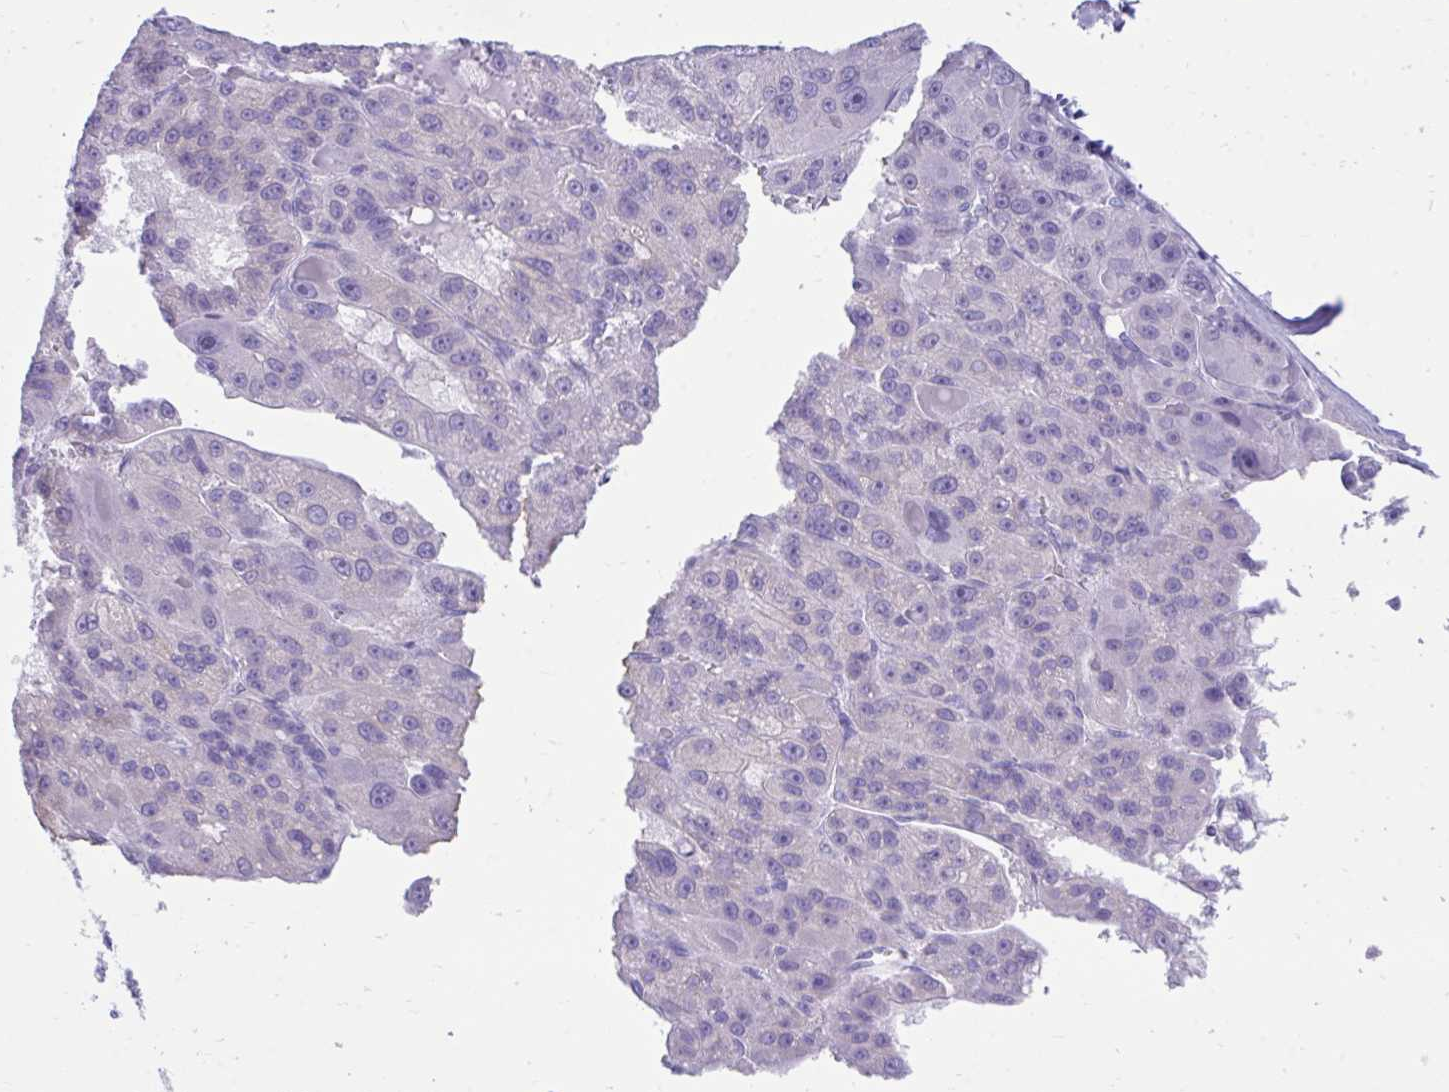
{"staining": {"intensity": "negative", "quantity": "none", "location": "none"}, "tissue": "liver cancer", "cell_type": "Tumor cells", "image_type": "cancer", "snomed": [{"axis": "morphology", "description": "Carcinoma, Hepatocellular, NOS"}, {"axis": "topography", "description": "Liver"}], "caption": "A high-resolution micrograph shows IHC staining of liver cancer (hepatocellular carcinoma), which demonstrates no significant staining in tumor cells.", "gene": "PLEKHH1", "patient": {"sex": "male", "age": 76}}